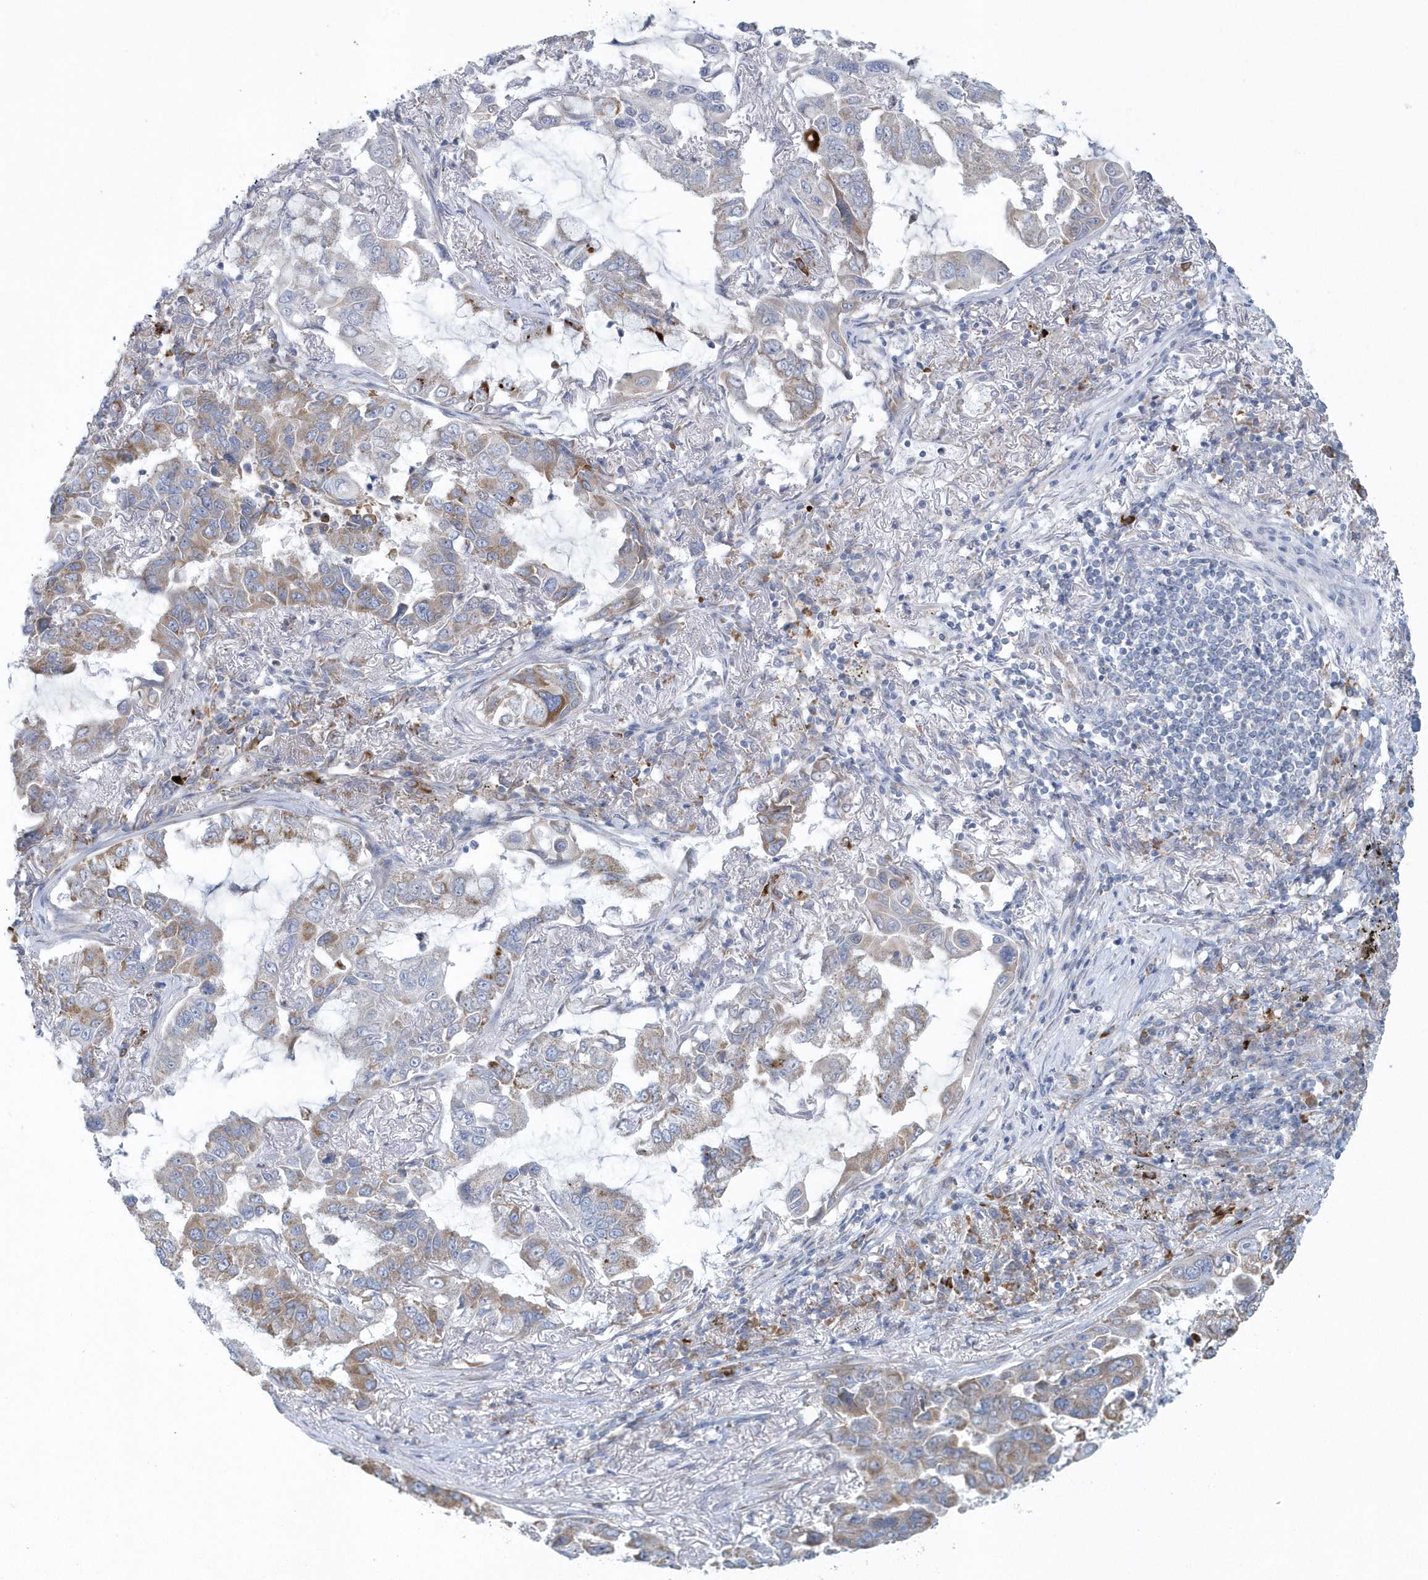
{"staining": {"intensity": "weak", "quantity": "25%-75%", "location": "cytoplasmic/membranous"}, "tissue": "lung cancer", "cell_type": "Tumor cells", "image_type": "cancer", "snomed": [{"axis": "morphology", "description": "Adenocarcinoma, NOS"}, {"axis": "topography", "description": "Lung"}], "caption": "Immunohistochemistry (IHC) image of neoplastic tissue: human lung cancer (adenocarcinoma) stained using IHC demonstrates low levels of weak protein expression localized specifically in the cytoplasmic/membranous of tumor cells, appearing as a cytoplasmic/membranous brown color.", "gene": "SPATA18", "patient": {"sex": "male", "age": 64}}